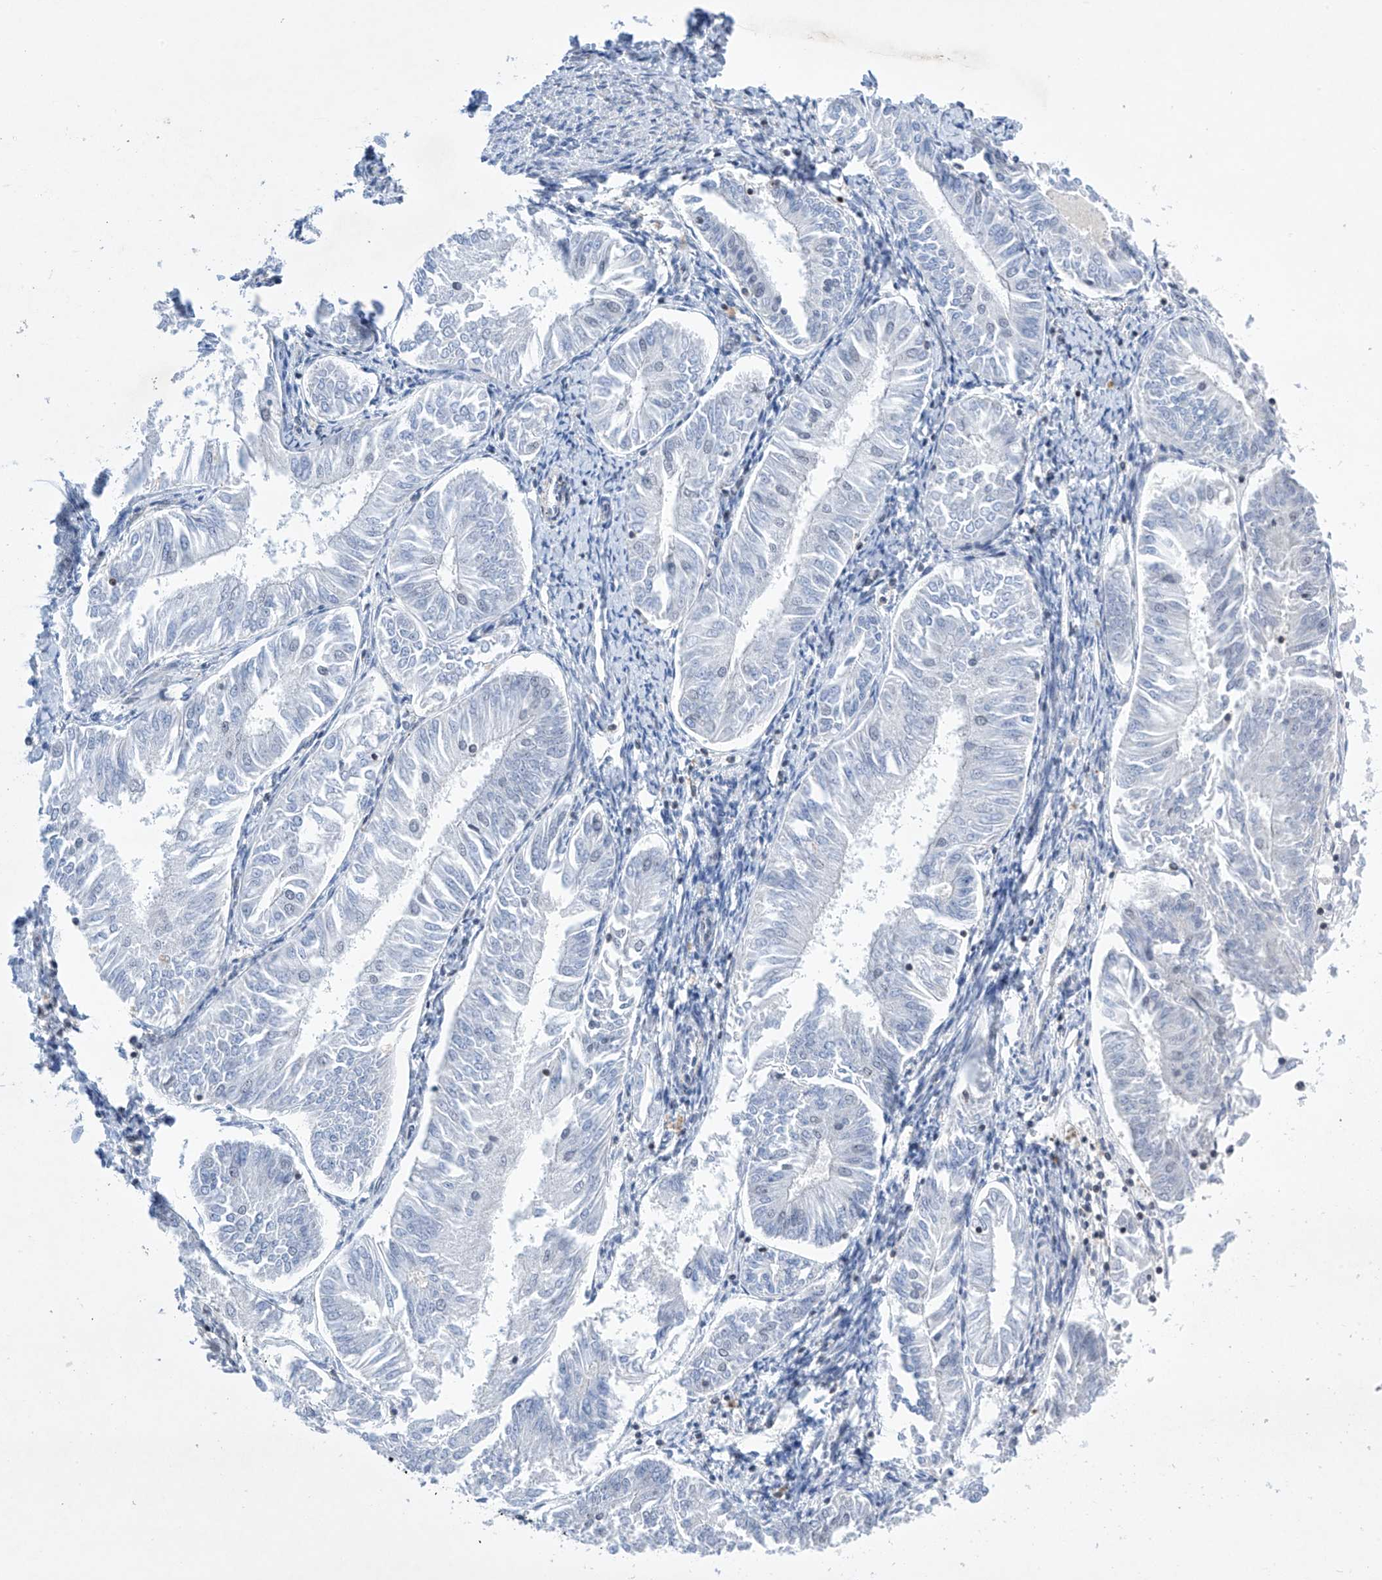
{"staining": {"intensity": "negative", "quantity": "none", "location": "none"}, "tissue": "endometrial cancer", "cell_type": "Tumor cells", "image_type": "cancer", "snomed": [{"axis": "morphology", "description": "Adenocarcinoma, NOS"}, {"axis": "topography", "description": "Endometrium"}], "caption": "Photomicrograph shows no significant protein expression in tumor cells of endometrial cancer (adenocarcinoma).", "gene": "MSL3", "patient": {"sex": "female", "age": 58}}